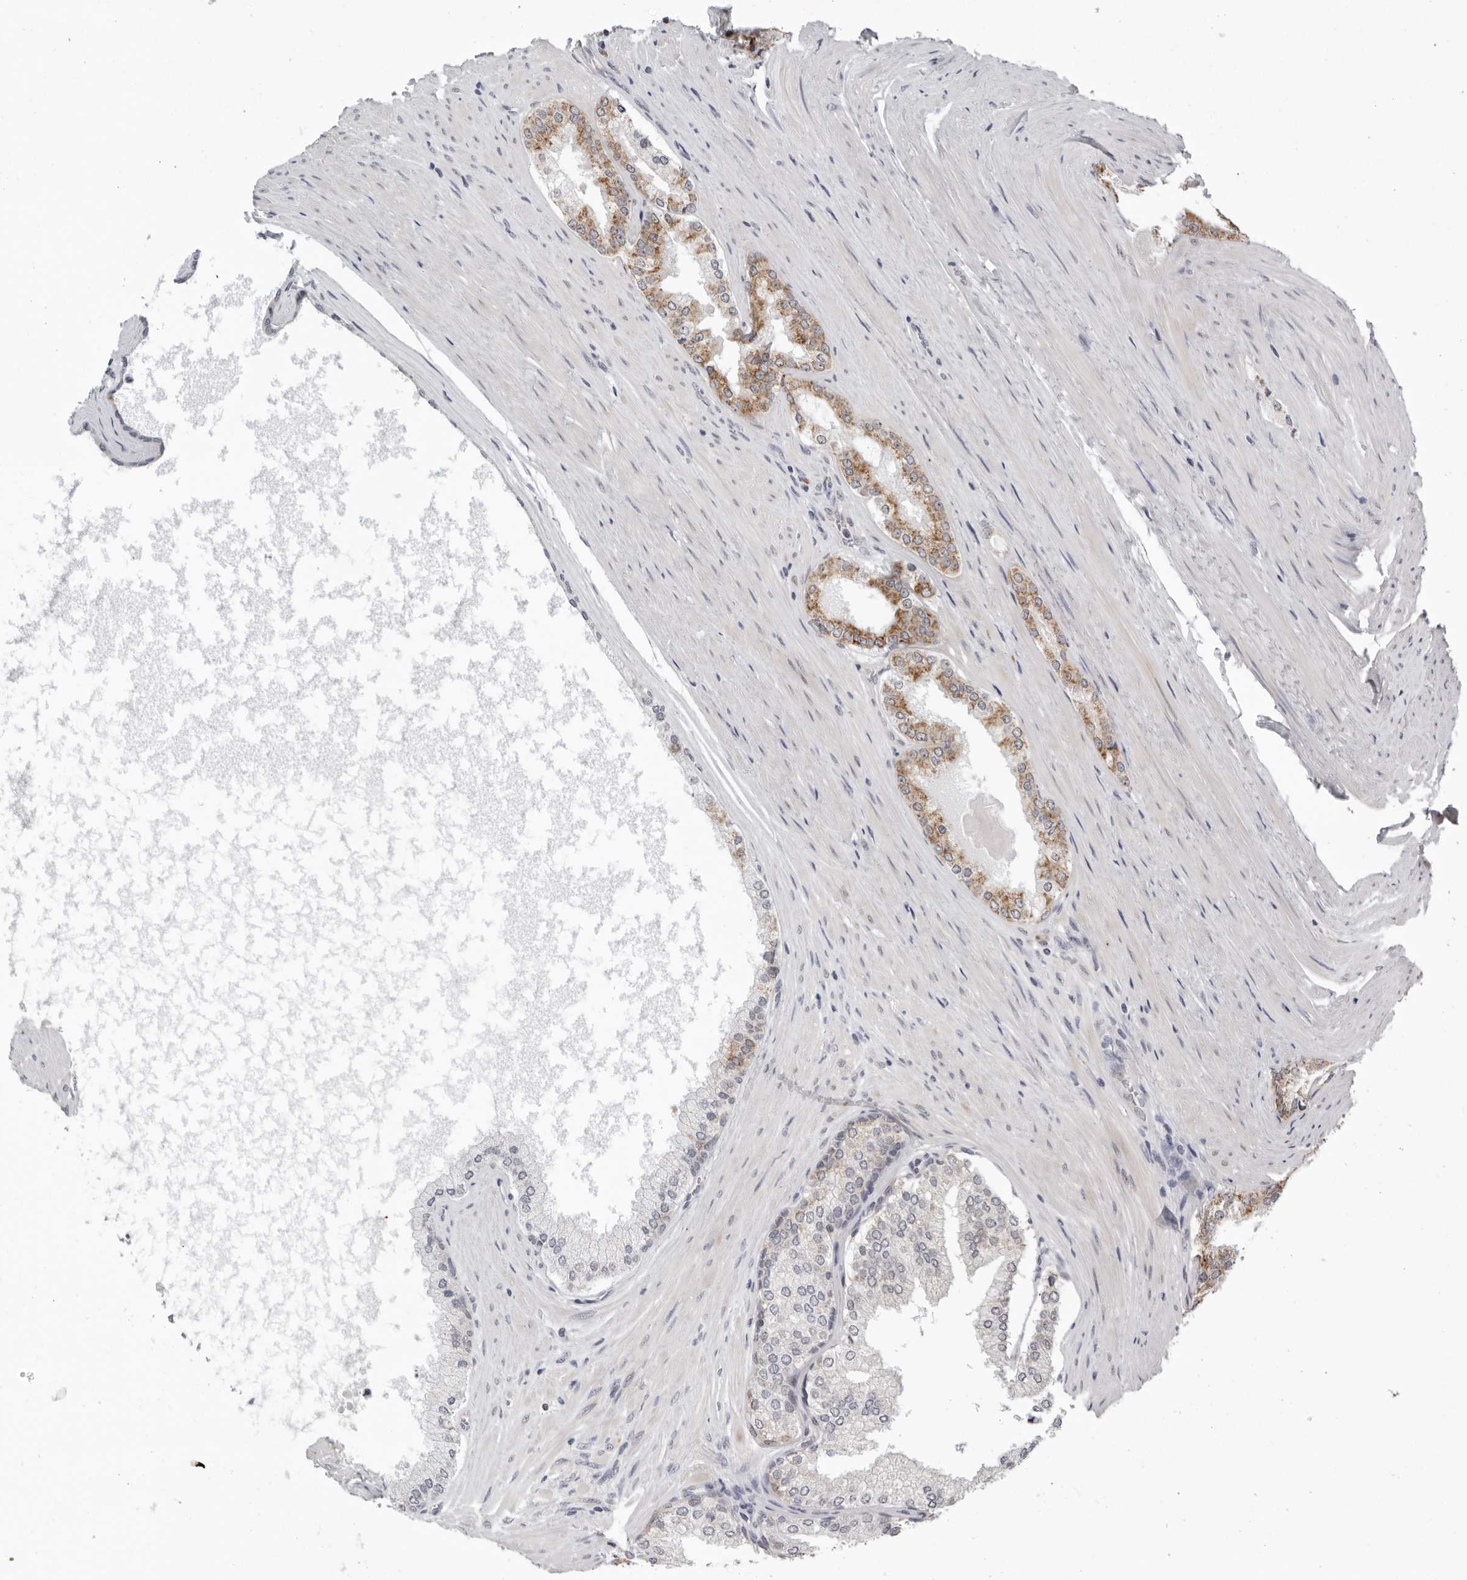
{"staining": {"intensity": "moderate", "quantity": ">75%", "location": "cytoplasmic/membranous"}, "tissue": "prostate cancer", "cell_type": "Tumor cells", "image_type": "cancer", "snomed": [{"axis": "morphology", "description": "Adenocarcinoma, High grade"}, {"axis": "topography", "description": "Prostate"}], "caption": "The immunohistochemical stain labels moderate cytoplasmic/membranous staining in tumor cells of prostate high-grade adenocarcinoma tissue.", "gene": "CPT2", "patient": {"sex": "male", "age": 60}}